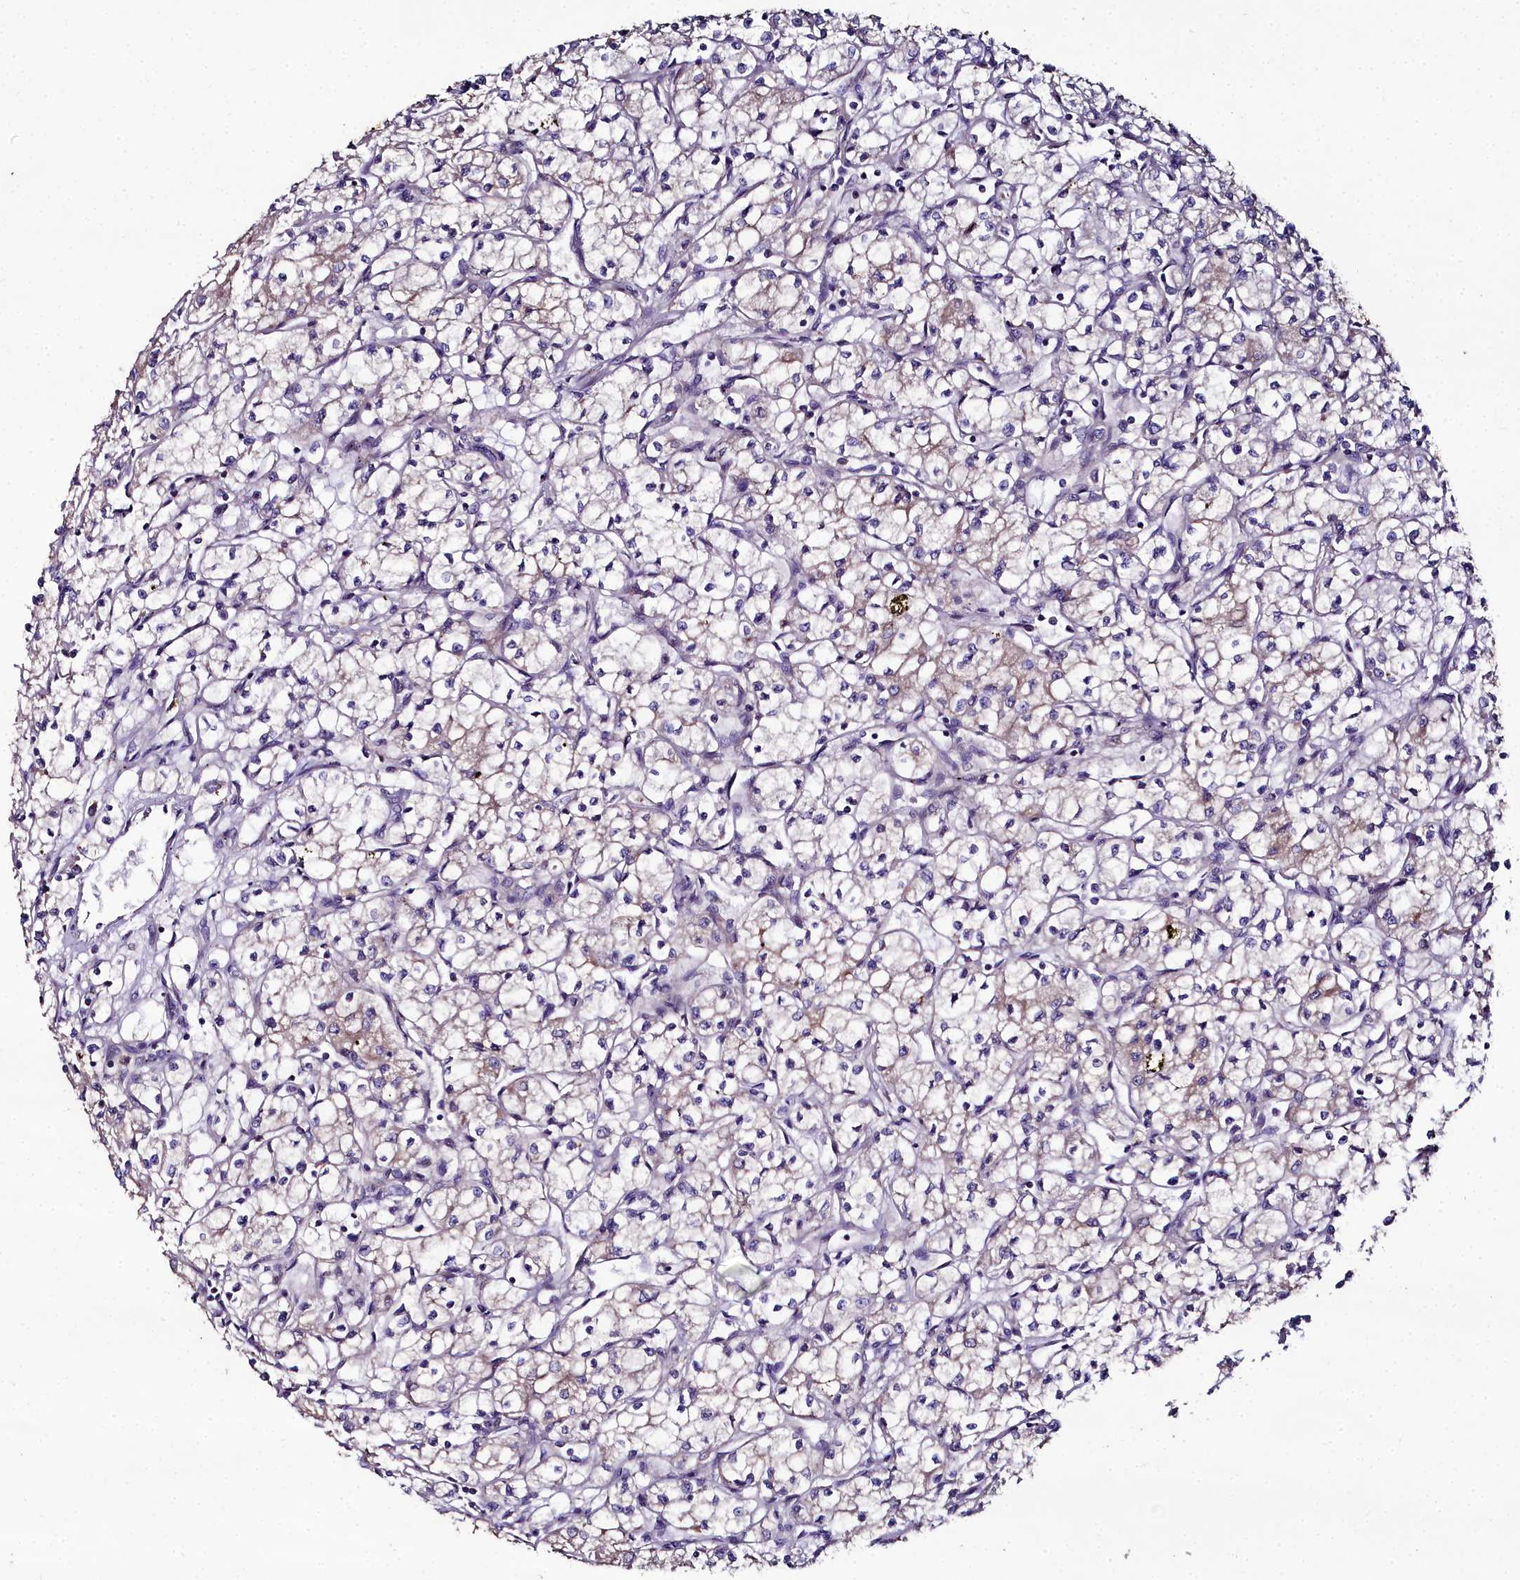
{"staining": {"intensity": "negative", "quantity": "none", "location": "none"}, "tissue": "renal cancer", "cell_type": "Tumor cells", "image_type": "cancer", "snomed": [{"axis": "morphology", "description": "Adenocarcinoma, NOS"}, {"axis": "topography", "description": "Kidney"}], "caption": "Protein analysis of adenocarcinoma (renal) demonstrates no significant expression in tumor cells.", "gene": "NT5M", "patient": {"sex": "male", "age": 59}}